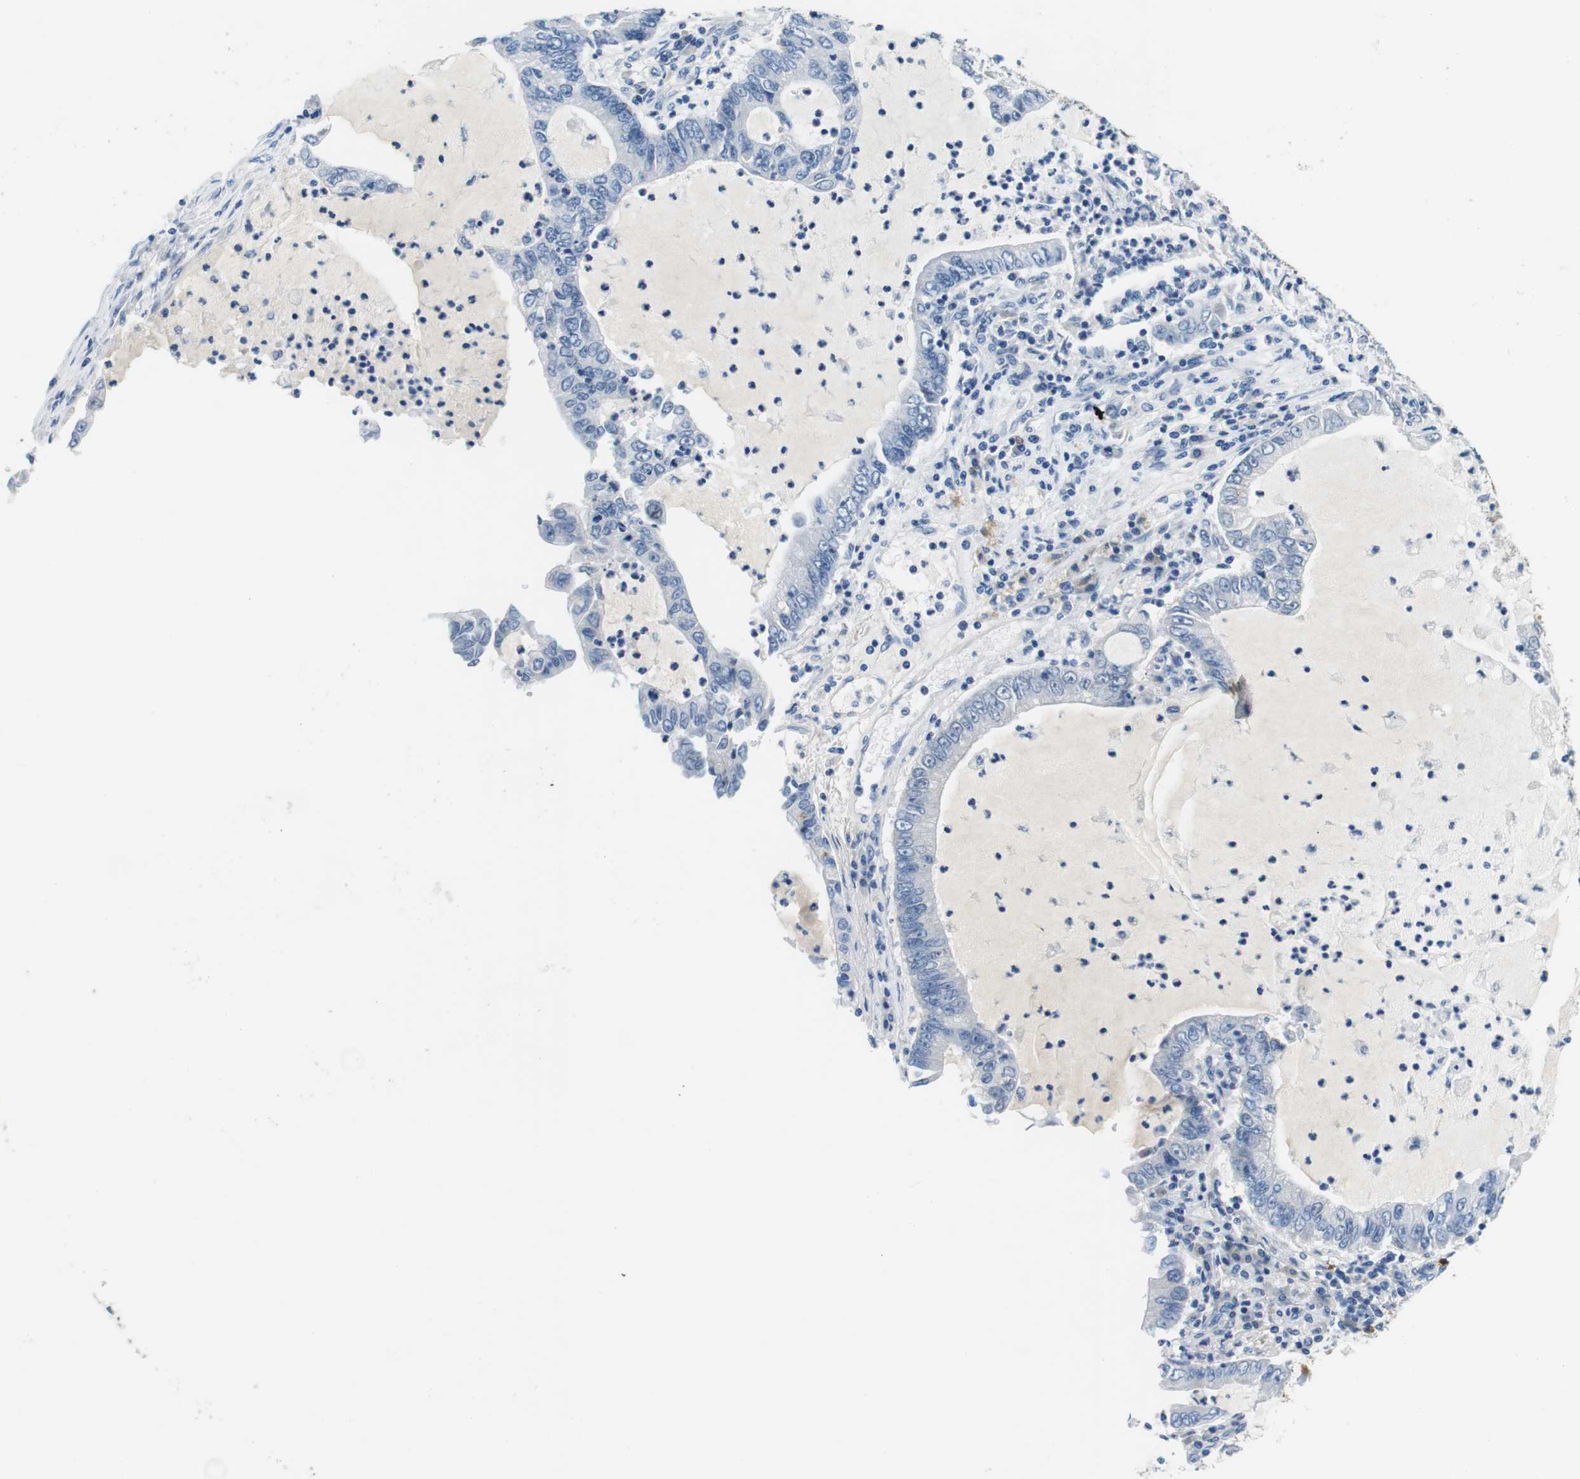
{"staining": {"intensity": "negative", "quantity": "none", "location": "none"}, "tissue": "lung cancer", "cell_type": "Tumor cells", "image_type": "cancer", "snomed": [{"axis": "morphology", "description": "Adenocarcinoma, NOS"}, {"axis": "topography", "description": "Lung"}], "caption": "High power microscopy histopathology image of an immunohistochemistry (IHC) micrograph of lung adenocarcinoma, revealing no significant staining in tumor cells.", "gene": "IGHD", "patient": {"sex": "female", "age": 51}}